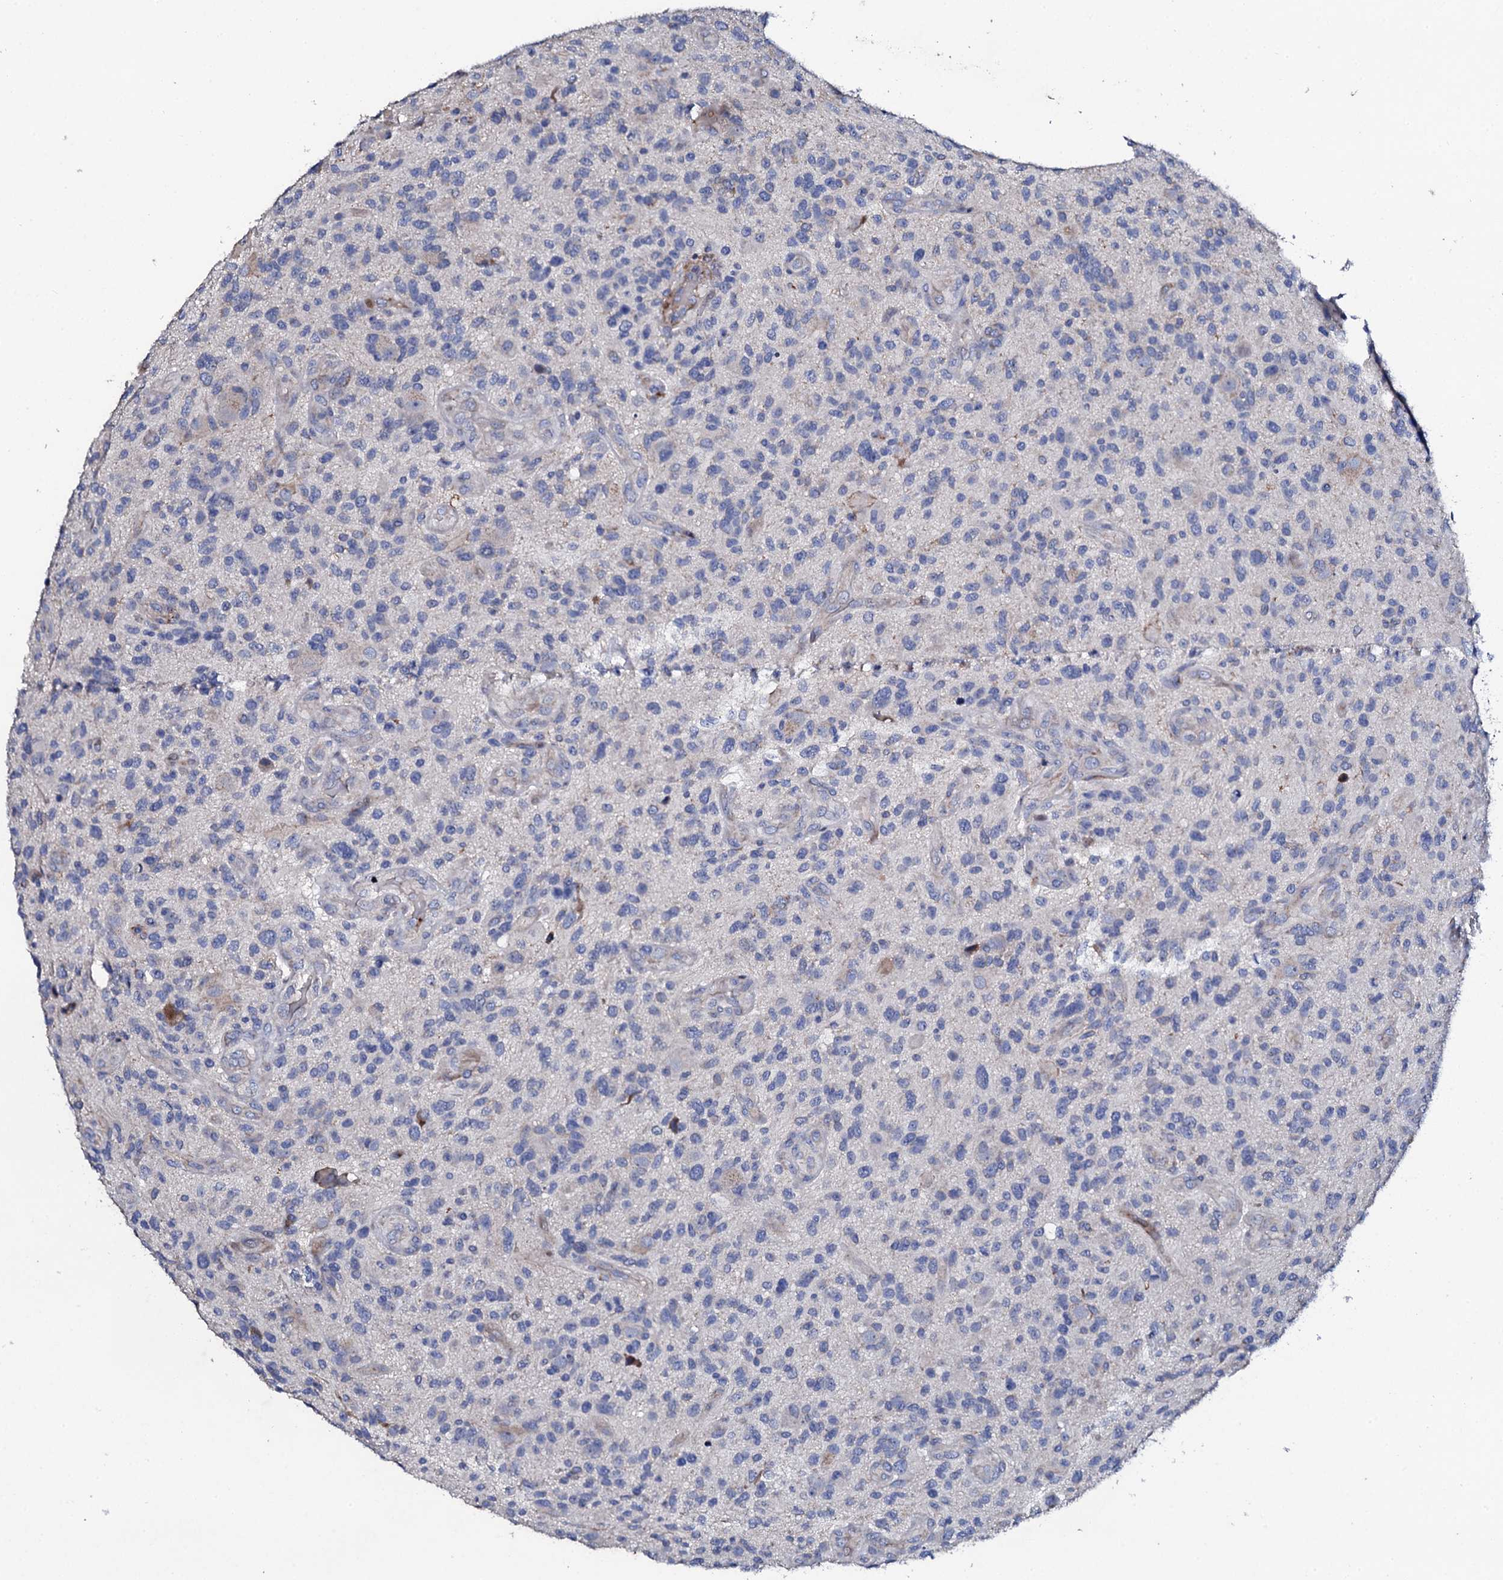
{"staining": {"intensity": "negative", "quantity": "none", "location": "none"}, "tissue": "glioma", "cell_type": "Tumor cells", "image_type": "cancer", "snomed": [{"axis": "morphology", "description": "Glioma, malignant, High grade"}, {"axis": "topography", "description": "Brain"}], "caption": "The micrograph exhibits no significant expression in tumor cells of malignant high-grade glioma.", "gene": "DBX1", "patient": {"sex": "male", "age": 47}}